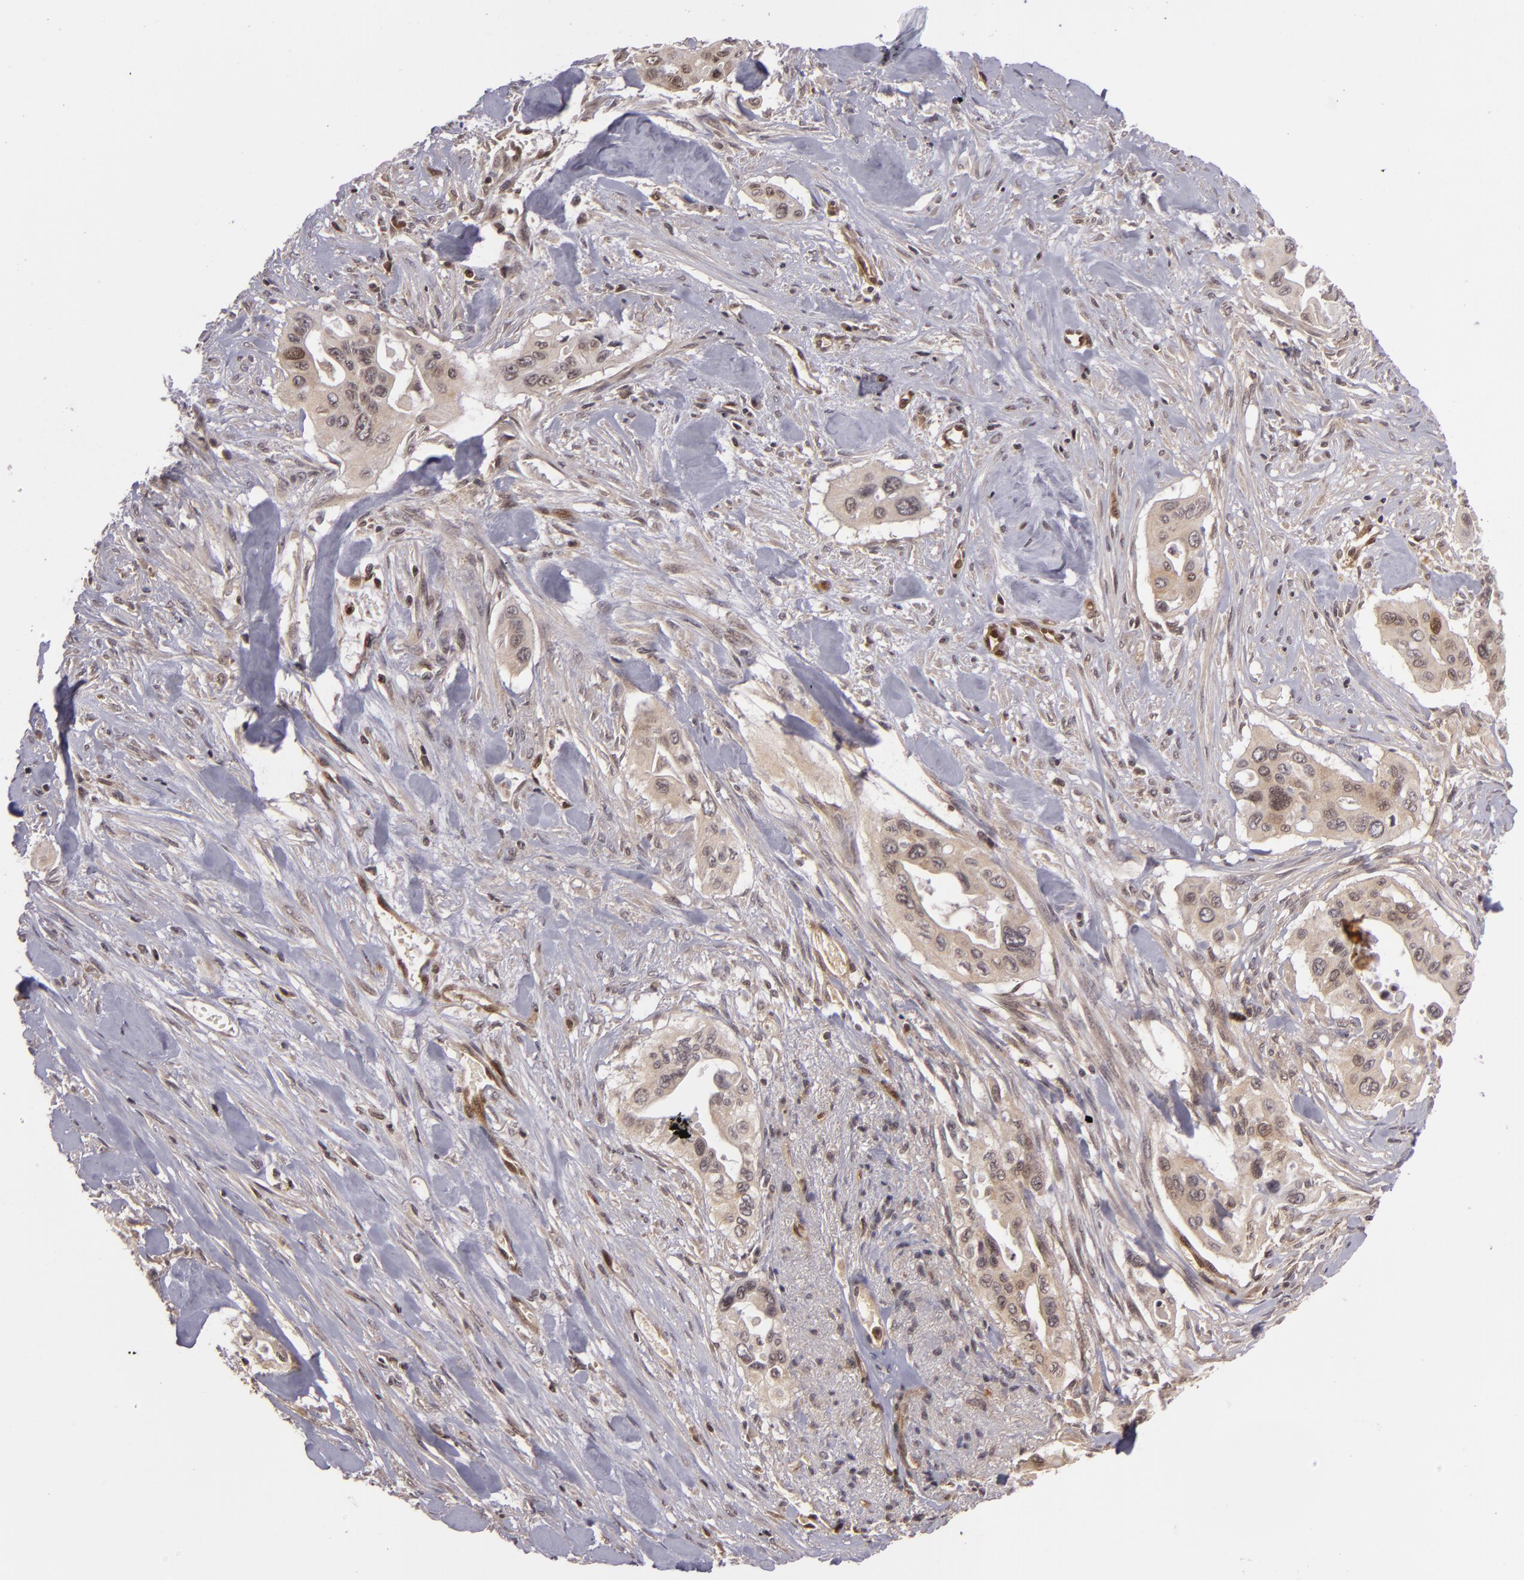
{"staining": {"intensity": "weak", "quantity": ">75%", "location": "cytoplasmic/membranous"}, "tissue": "pancreatic cancer", "cell_type": "Tumor cells", "image_type": "cancer", "snomed": [{"axis": "morphology", "description": "Adenocarcinoma, NOS"}, {"axis": "topography", "description": "Pancreas"}], "caption": "Weak cytoplasmic/membranous protein positivity is seen in about >75% of tumor cells in adenocarcinoma (pancreatic).", "gene": "ZBTB33", "patient": {"sex": "male", "age": 77}}